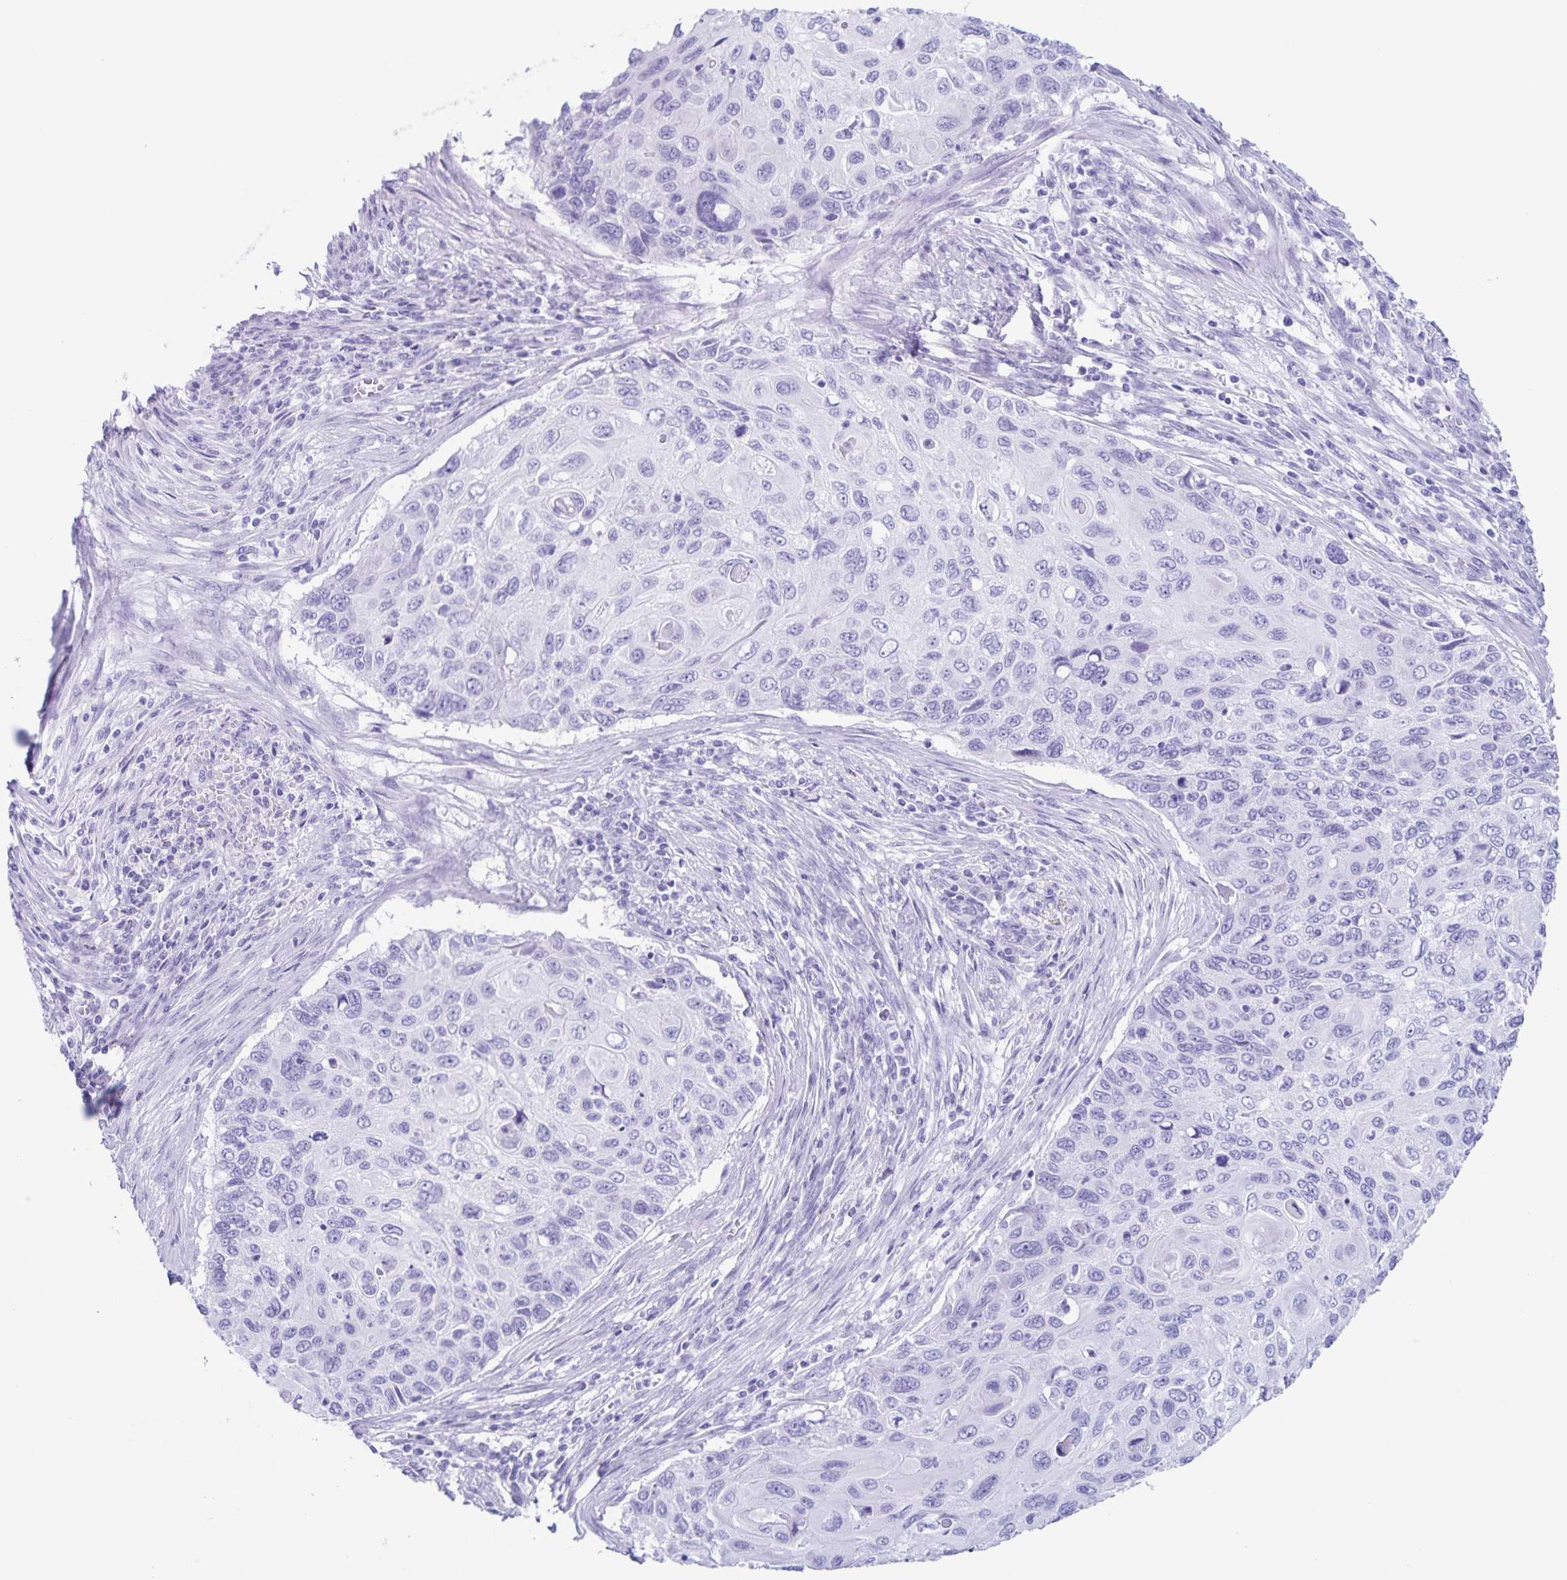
{"staining": {"intensity": "negative", "quantity": "none", "location": "none"}, "tissue": "cervical cancer", "cell_type": "Tumor cells", "image_type": "cancer", "snomed": [{"axis": "morphology", "description": "Squamous cell carcinoma, NOS"}, {"axis": "topography", "description": "Cervix"}], "caption": "Tumor cells are negative for protein expression in human cervical cancer (squamous cell carcinoma).", "gene": "C12orf56", "patient": {"sex": "female", "age": 70}}